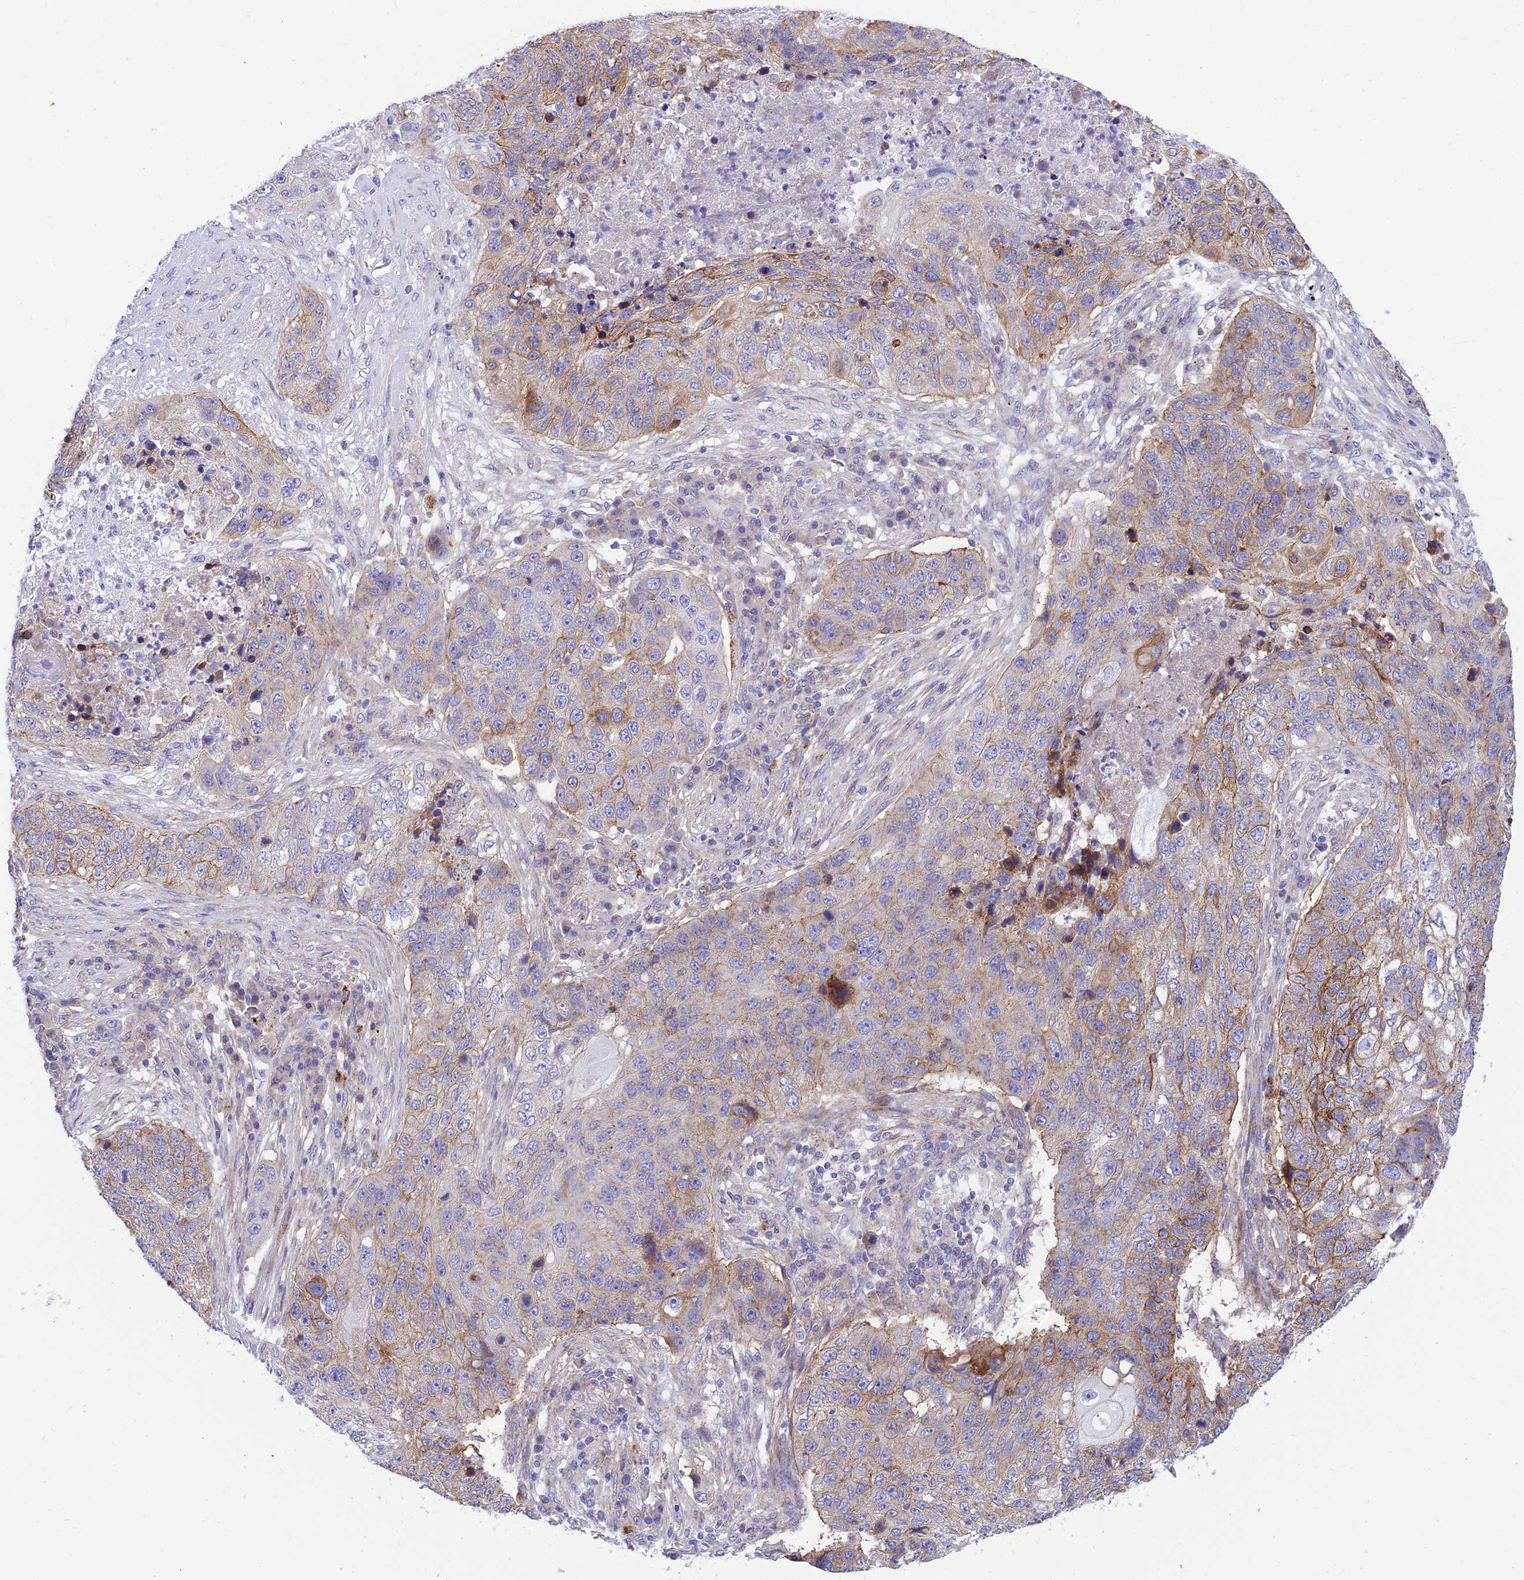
{"staining": {"intensity": "moderate", "quantity": "25%-75%", "location": "cytoplasmic/membranous"}, "tissue": "lung cancer", "cell_type": "Tumor cells", "image_type": "cancer", "snomed": [{"axis": "morphology", "description": "Squamous cell carcinoma, NOS"}, {"axis": "topography", "description": "Lung"}], "caption": "The histopathology image exhibits immunohistochemical staining of lung cancer (squamous cell carcinoma). There is moderate cytoplasmic/membranous expression is identified in about 25%-75% of tumor cells.", "gene": "CCDC157", "patient": {"sex": "female", "age": 63}}